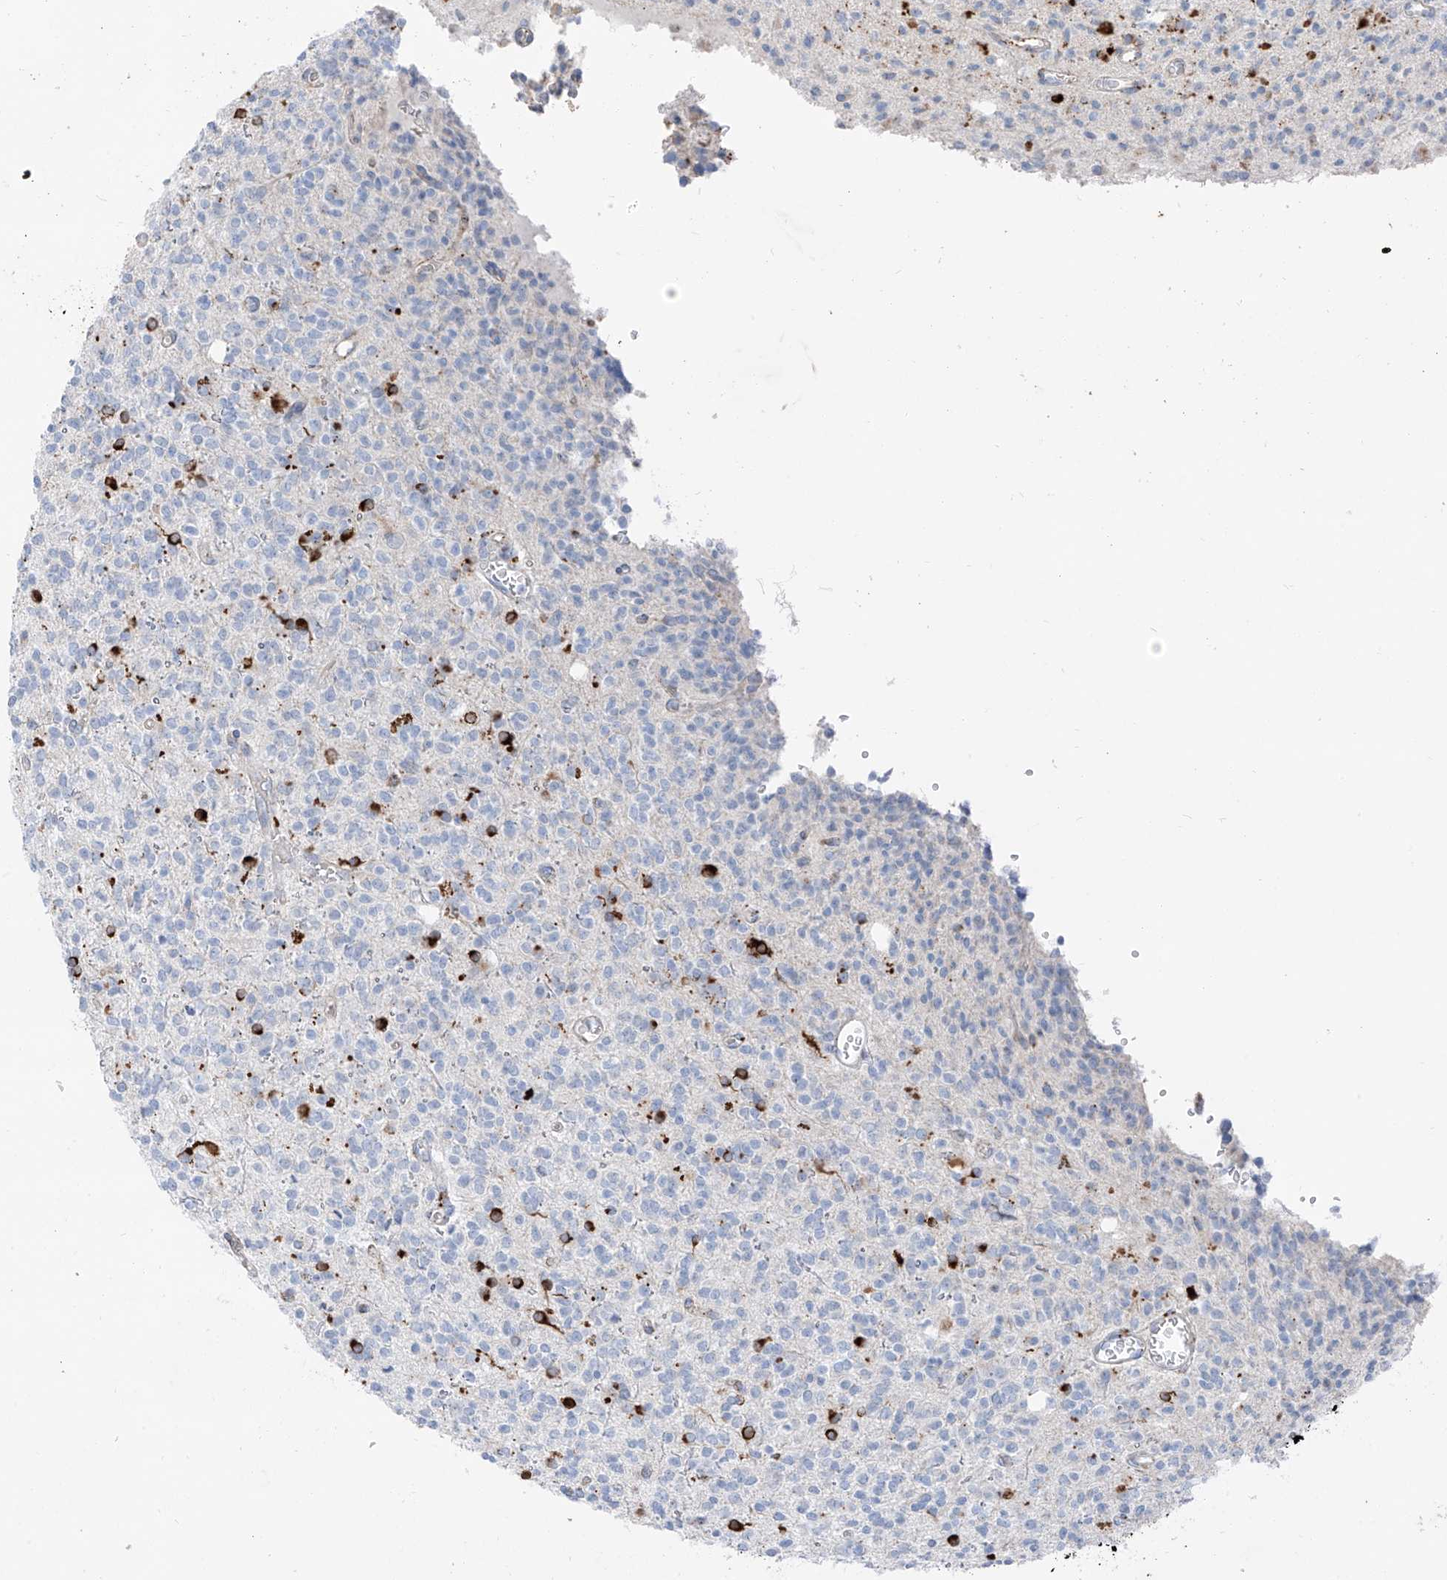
{"staining": {"intensity": "strong", "quantity": "<25%", "location": "cytoplasmic/membranous"}, "tissue": "glioma", "cell_type": "Tumor cells", "image_type": "cancer", "snomed": [{"axis": "morphology", "description": "Glioma, malignant, High grade"}, {"axis": "topography", "description": "Brain"}], "caption": "This image displays immunohistochemistry staining of human malignant glioma (high-grade), with medium strong cytoplasmic/membranous expression in approximately <25% of tumor cells.", "gene": "GPR137C", "patient": {"sex": "male", "age": 34}}